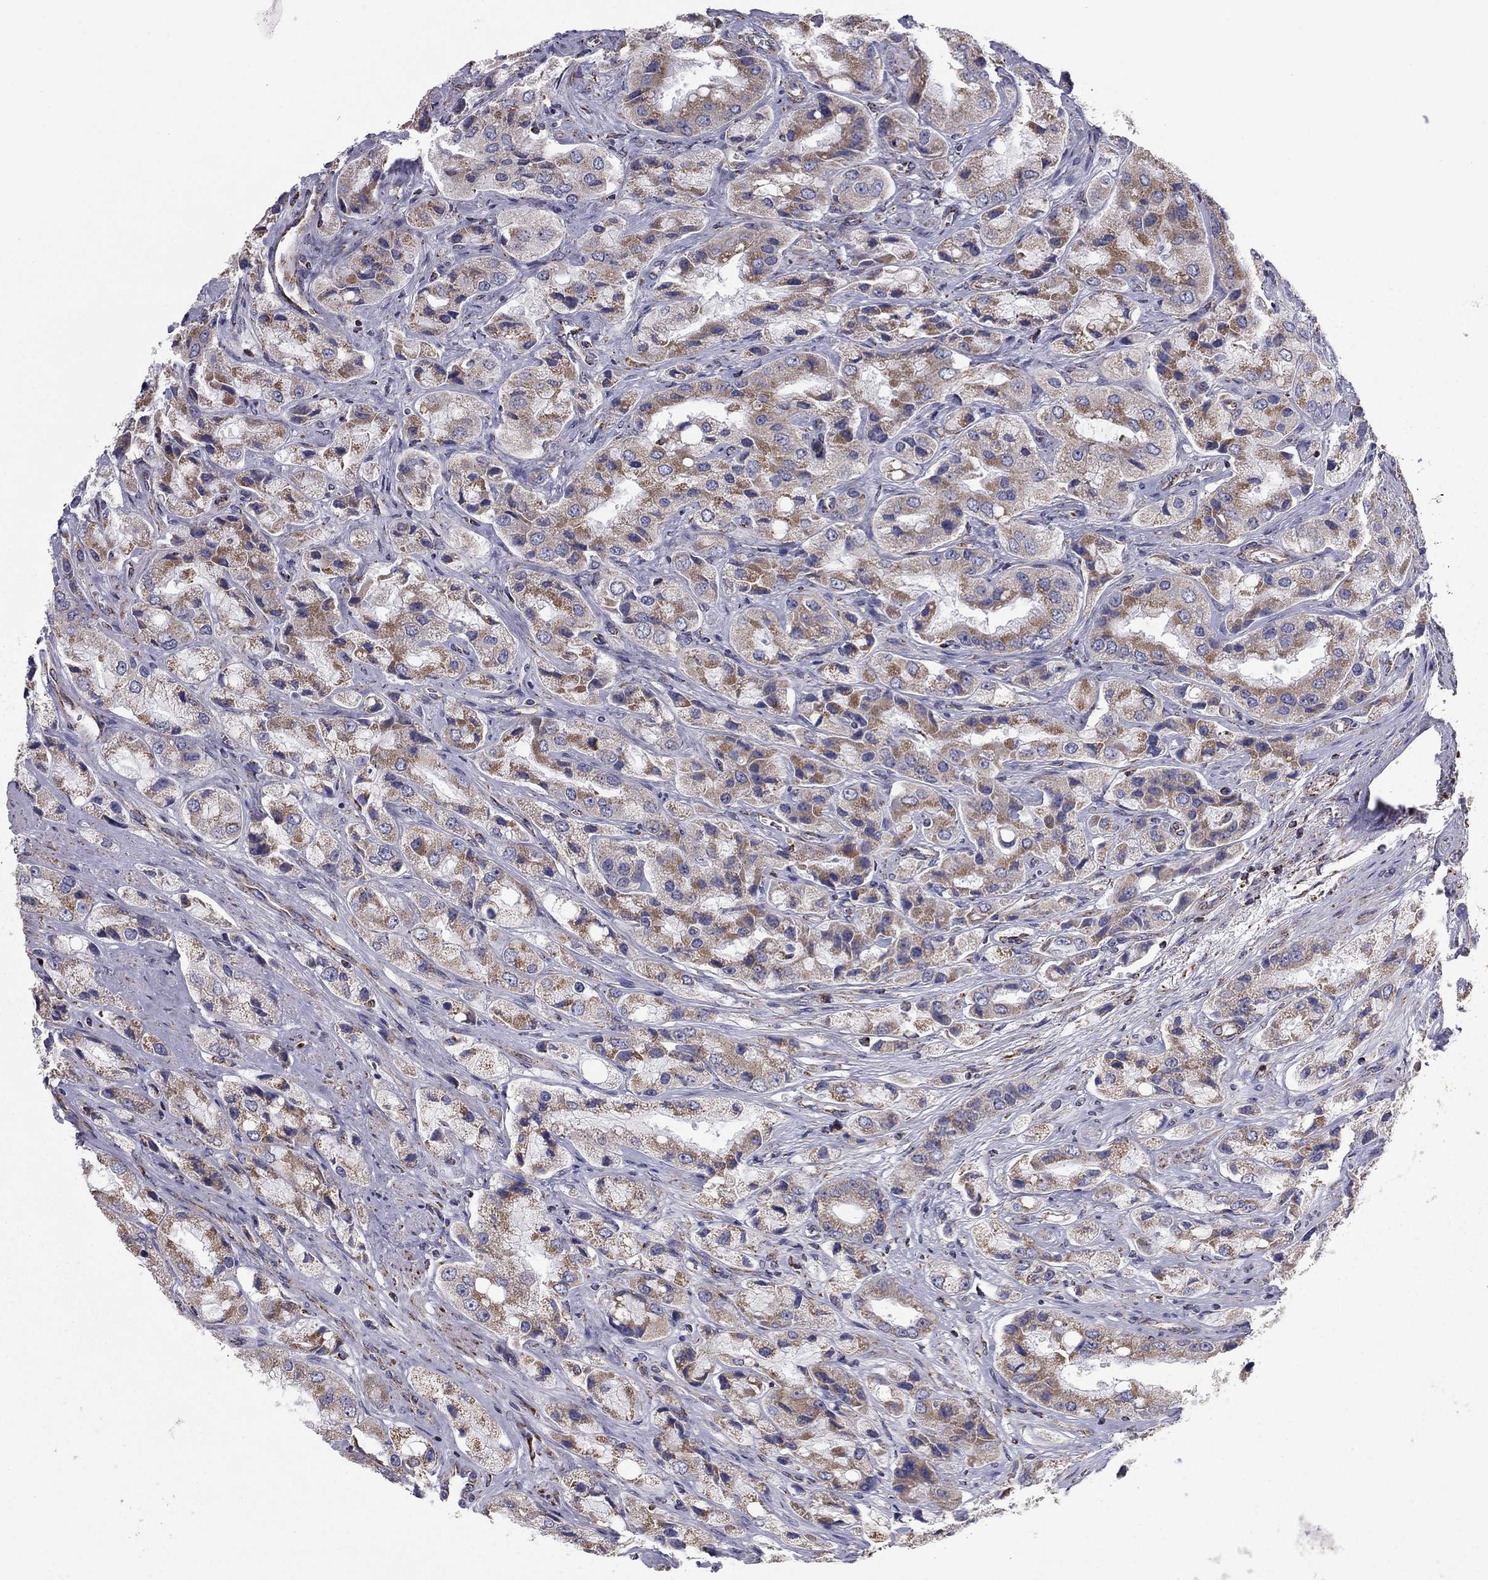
{"staining": {"intensity": "moderate", "quantity": ">75%", "location": "cytoplasmic/membranous"}, "tissue": "prostate cancer", "cell_type": "Tumor cells", "image_type": "cancer", "snomed": [{"axis": "morphology", "description": "Adenocarcinoma, Low grade"}, {"axis": "topography", "description": "Prostate"}], "caption": "Immunohistochemistry (IHC) photomicrograph of neoplastic tissue: human prostate adenocarcinoma (low-grade) stained using immunohistochemistry (IHC) displays medium levels of moderate protein expression localized specifically in the cytoplasmic/membranous of tumor cells, appearing as a cytoplasmic/membranous brown color.", "gene": "NDUFV1", "patient": {"sex": "male", "age": 69}}